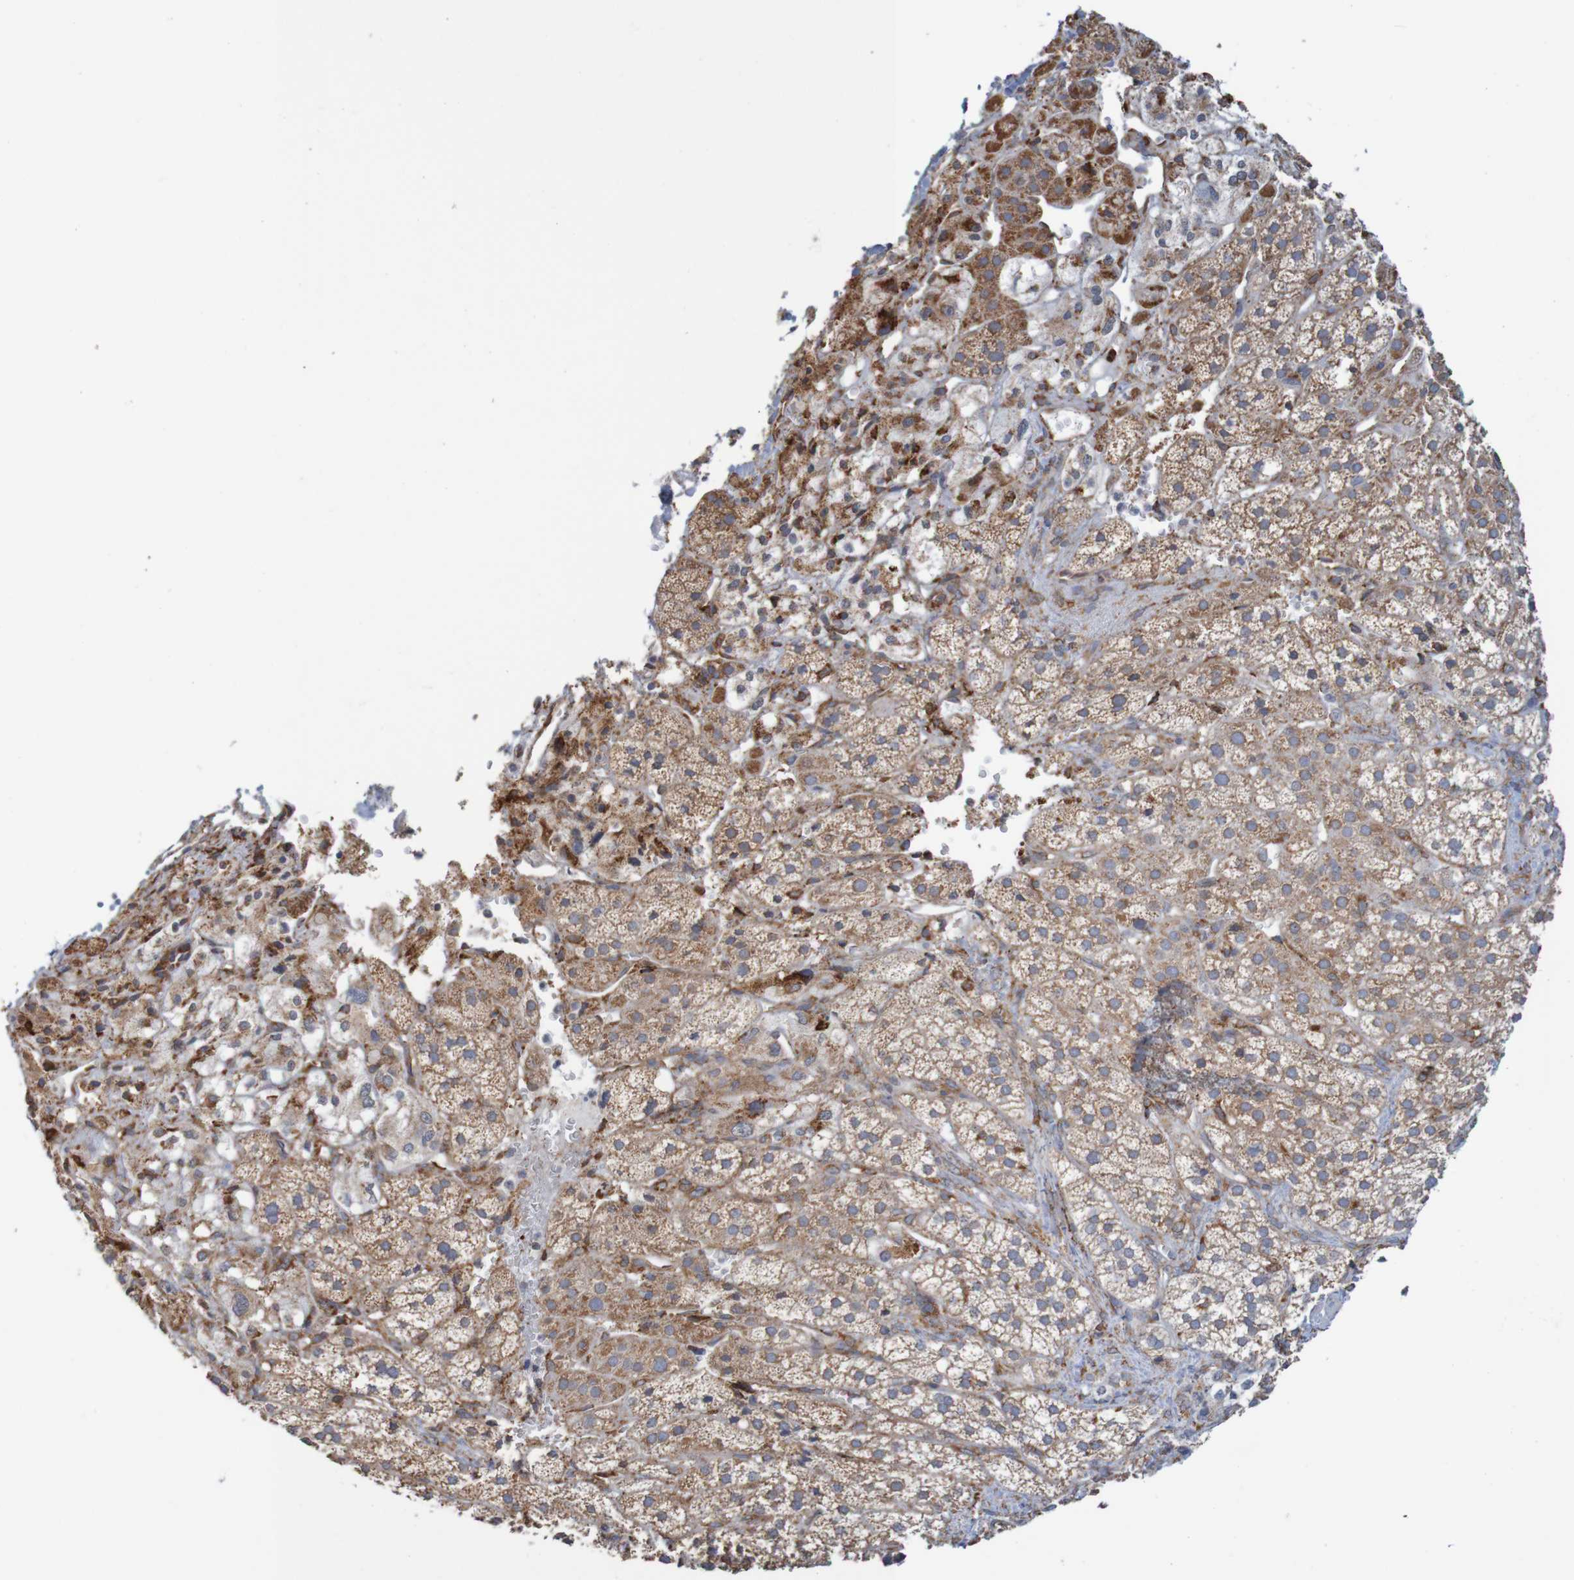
{"staining": {"intensity": "moderate", "quantity": ">75%", "location": "cytoplasmic/membranous"}, "tissue": "adrenal gland", "cell_type": "Glandular cells", "image_type": "normal", "snomed": [{"axis": "morphology", "description": "Normal tissue, NOS"}, {"axis": "topography", "description": "Adrenal gland"}], "caption": "IHC staining of normal adrenal gland, which demonstrates medium levels of moderate cytoplasmic/membranous expression in about >75% of glandular cells indicating moderate cytoplasmic/membranous protein expression. The staining was performed using DAB (brown) for protein detection and nuclei were counterstained in hematoxylin (blue).", "gene": "PDIA3", "patient": {"sex": "male", "age": 56}}